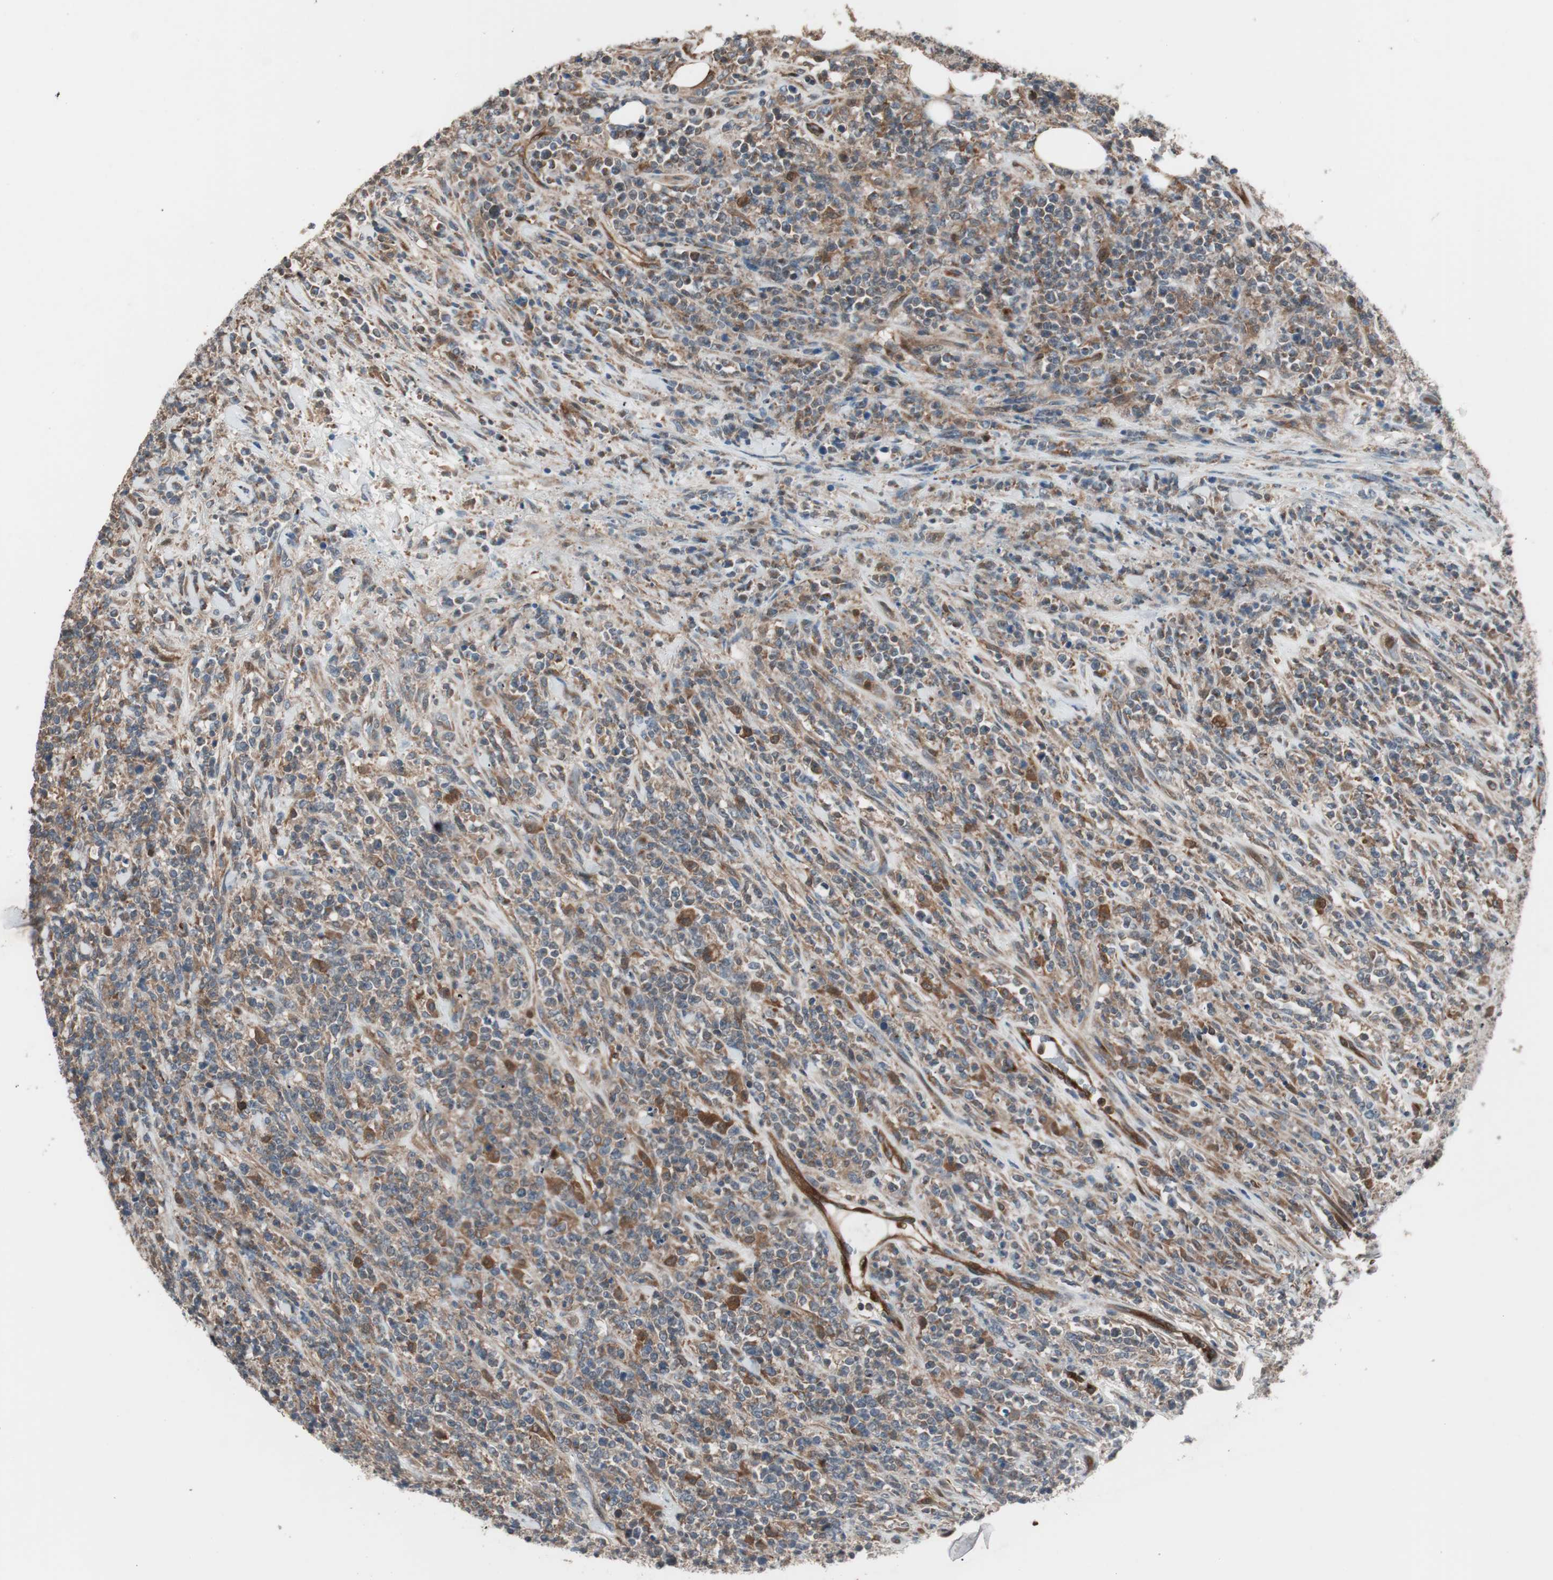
{"staining": {"intensity": "moderate", "quantity": ">75%", "location": "cytoplasmic/membranous"}, "tissue": "lymphoma", "cell_type": "Tumor cells", "image_type": "cancer", "snomed": [{"axis": "morphology", "description": "Malignant lymphoma, non-Hodgkin's type, High grade"}, {"axis": "topography", "description": "Soft tissue"}], "caption": "Approximately >75% of tumor cells in lymphoma exhibit moderate cytoplasmic/membranous protein staining as visualized by brown immunohistochemical staining.", "gene": "STAB1", "patient": {"sex": "male", "age": 18}}